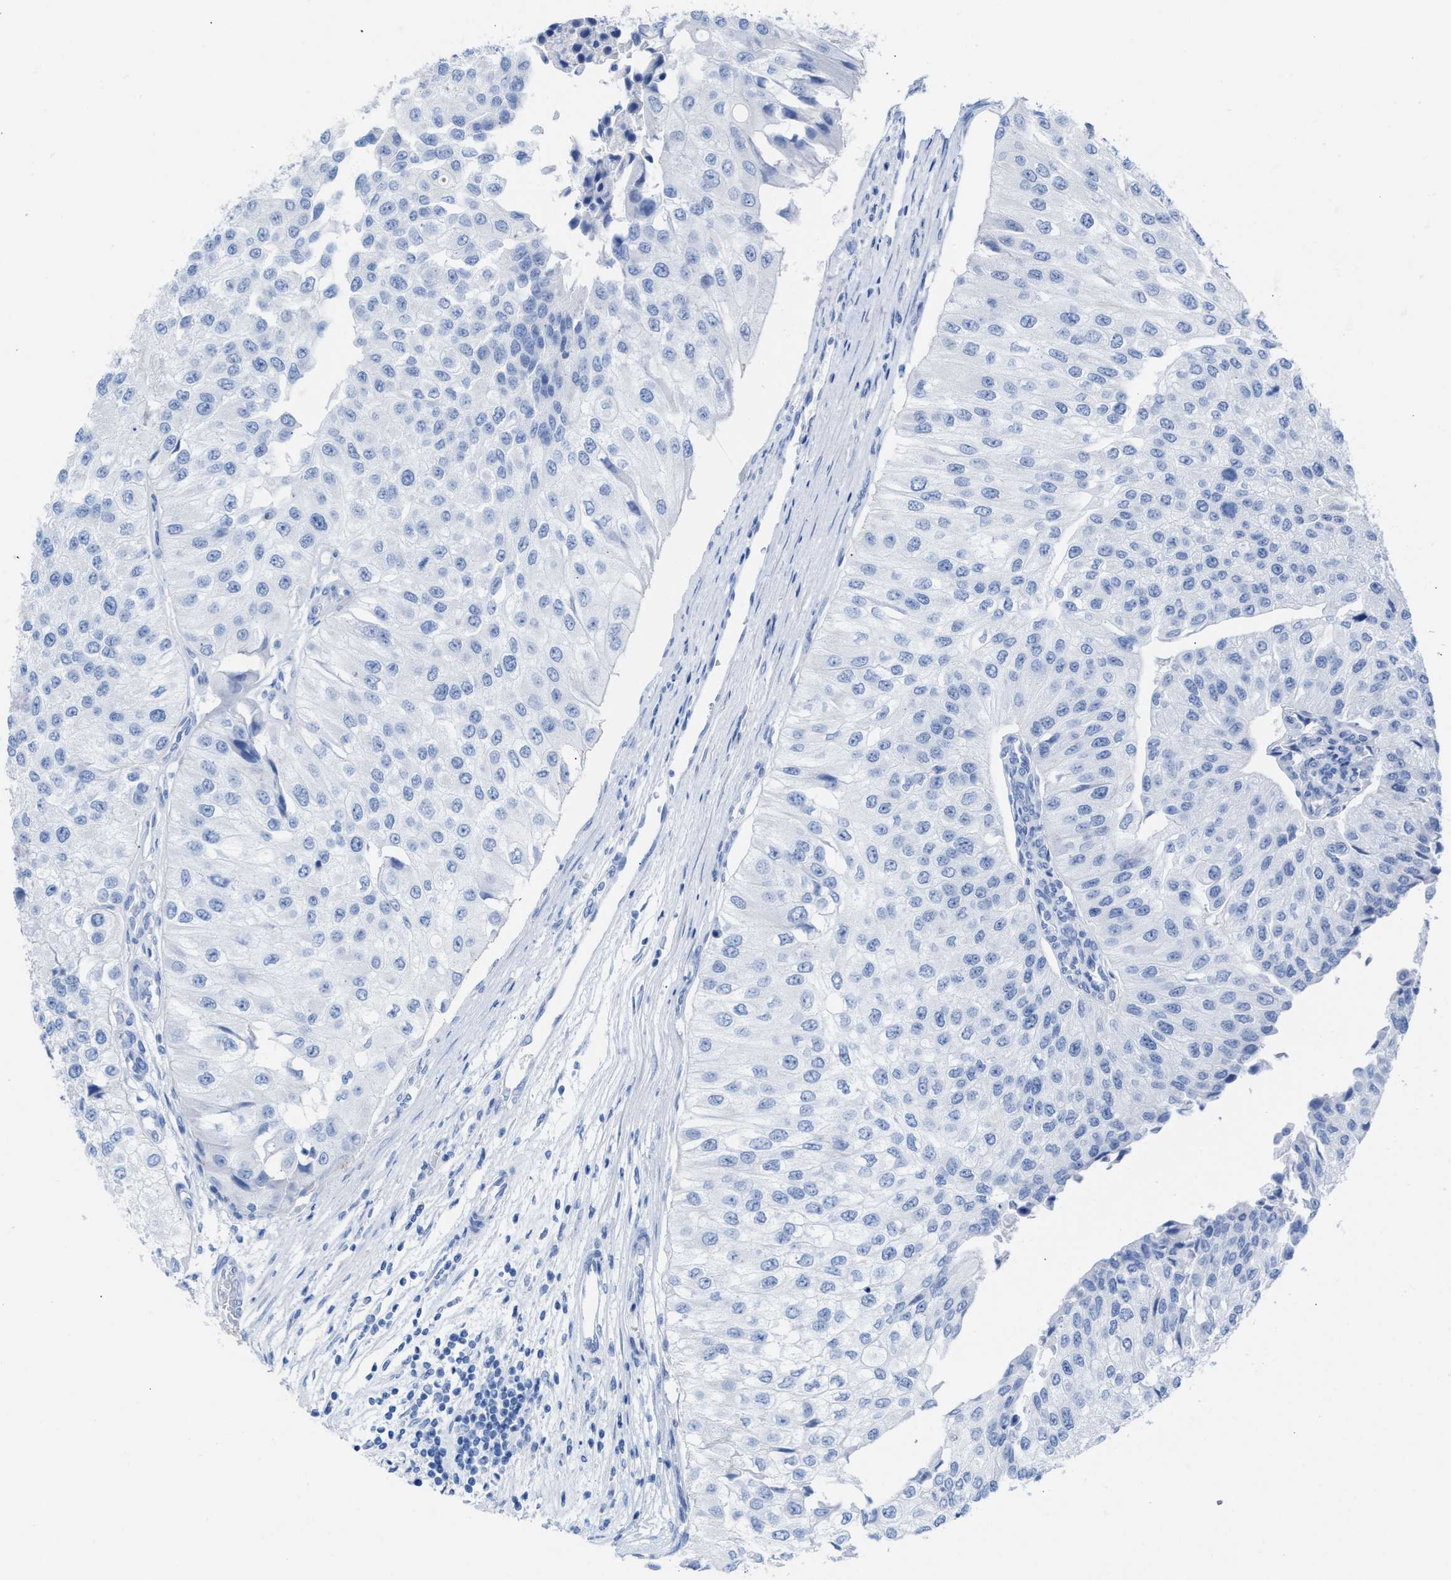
{"staining": {"intensity": "negative", "quantity": "none", "location": "none"}, "tissue": "urothelial cancer", "cell_type": "Tumor cells", "image_type": "cancer", "snomed": [{"axis": "morphology", "description": "Urothelial carcinoma, High grade"}, {"axis": "topography", "description": "Kidney"}, {"axis": "topography", "description": "Urinary bladder"}], "caption": "DAB (3,3'-diaminobenzidine) immunohistochemical staining of human urothelial carcinoma (high-grade) displays no significant expression in tumor cells. (DAB IHC, high magnification).", "gene": "CPA1", "patient": {"sex": "male", "age": 77}}